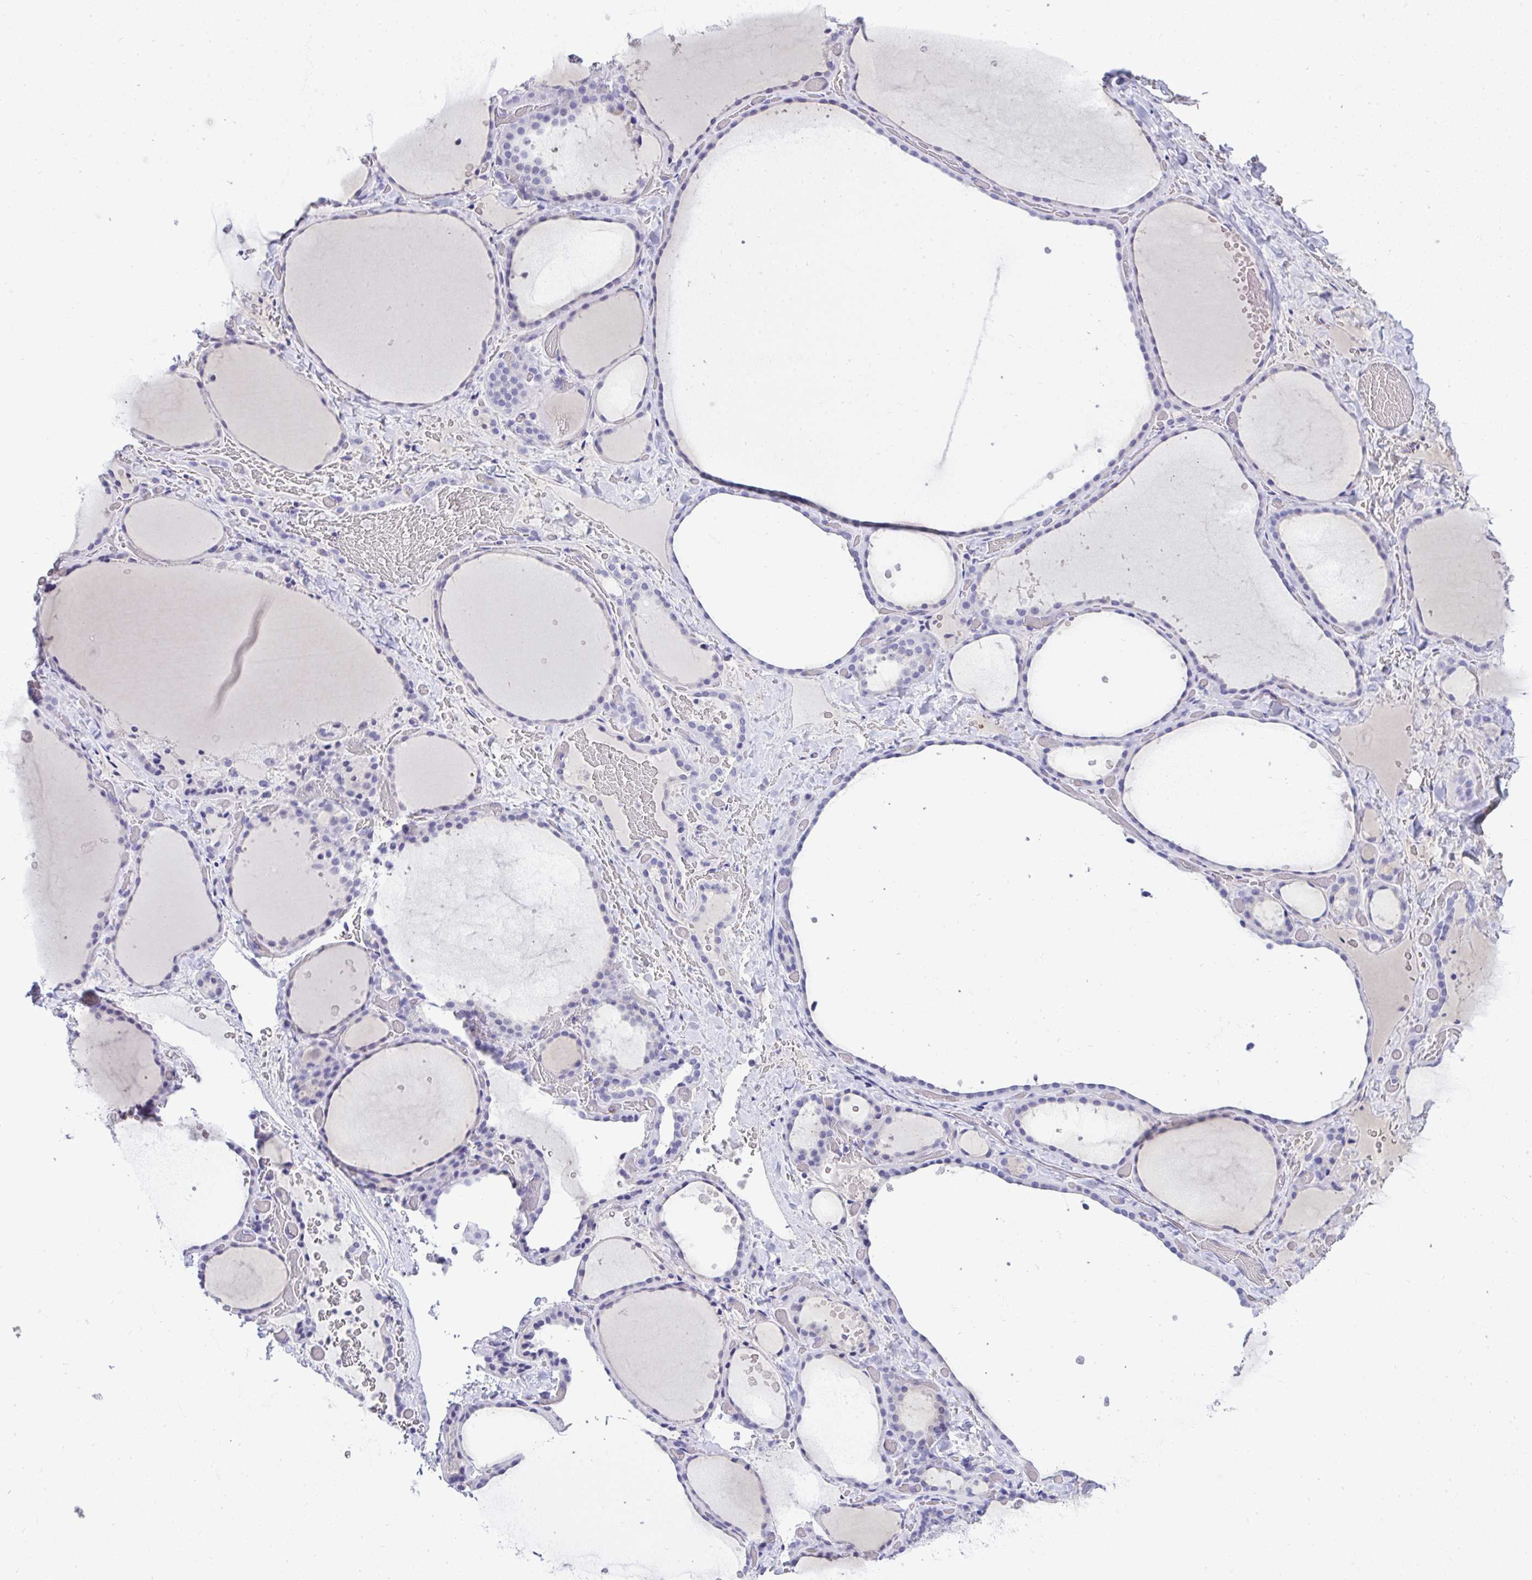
{"staining": {"intensity": "negative", "quantity": "none", "location": "none"}, "tissue": "thyroid gland", "cell_type": "Glandular cells", "image_type": "normal", "snomed": [{"axis": "morphology", "description": "Normal tissue, NOS"}, {"axis": "topography", "description": "Thyroid gland"}], "caption": "Human thyroid gland stained for a protein using IHC reveals no staining in glandular cells.", "gene": "PRM2", "patient": {"sex": "female", "age": 36}}